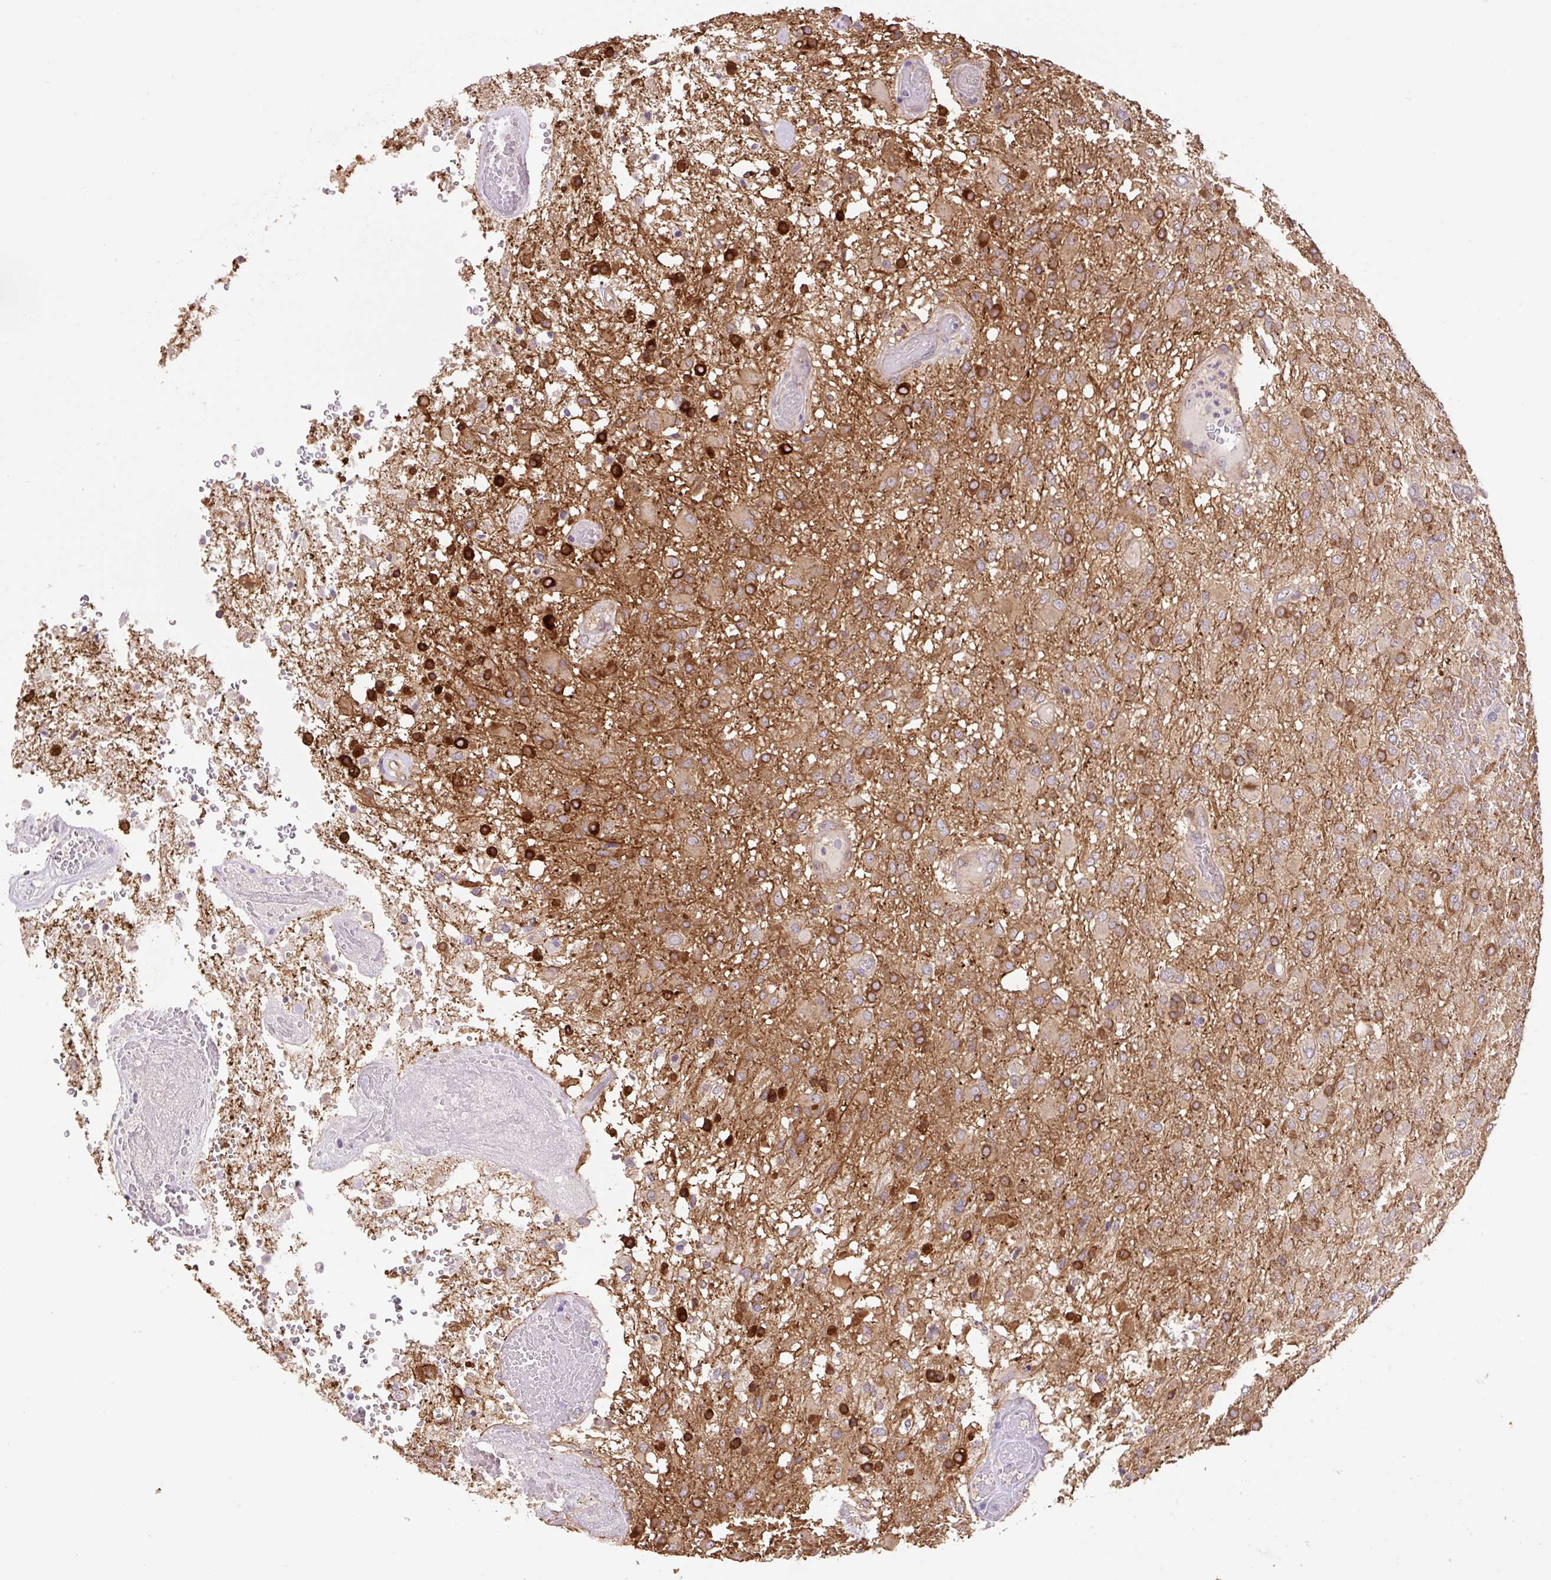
{"staining": {"intensity": "strong", "quantity": "<25%", "location": "cytoplasmic/membranous"}, "tissue": "glioma", "cell_type": "Tumor cells", "image_type": "cancer", "snomed": [{"axis": "morphology", "description": "Glioma, malignant, High grade"}, {"axis": "topography", "description": "Brain"}], "caption": "Immunohistochemistry (IHC) image of neoplastic tissue: glioma stained using immunohistochemistry (IHC) demonstrates medium levels of strong protein expression localized specifically in the cytoplasmic/membranous of tumor cells, appearing as a cytoplasmic/membranous brown color.", "gene": "COX8A", "patient": {"sex": "female", "age": 74}}